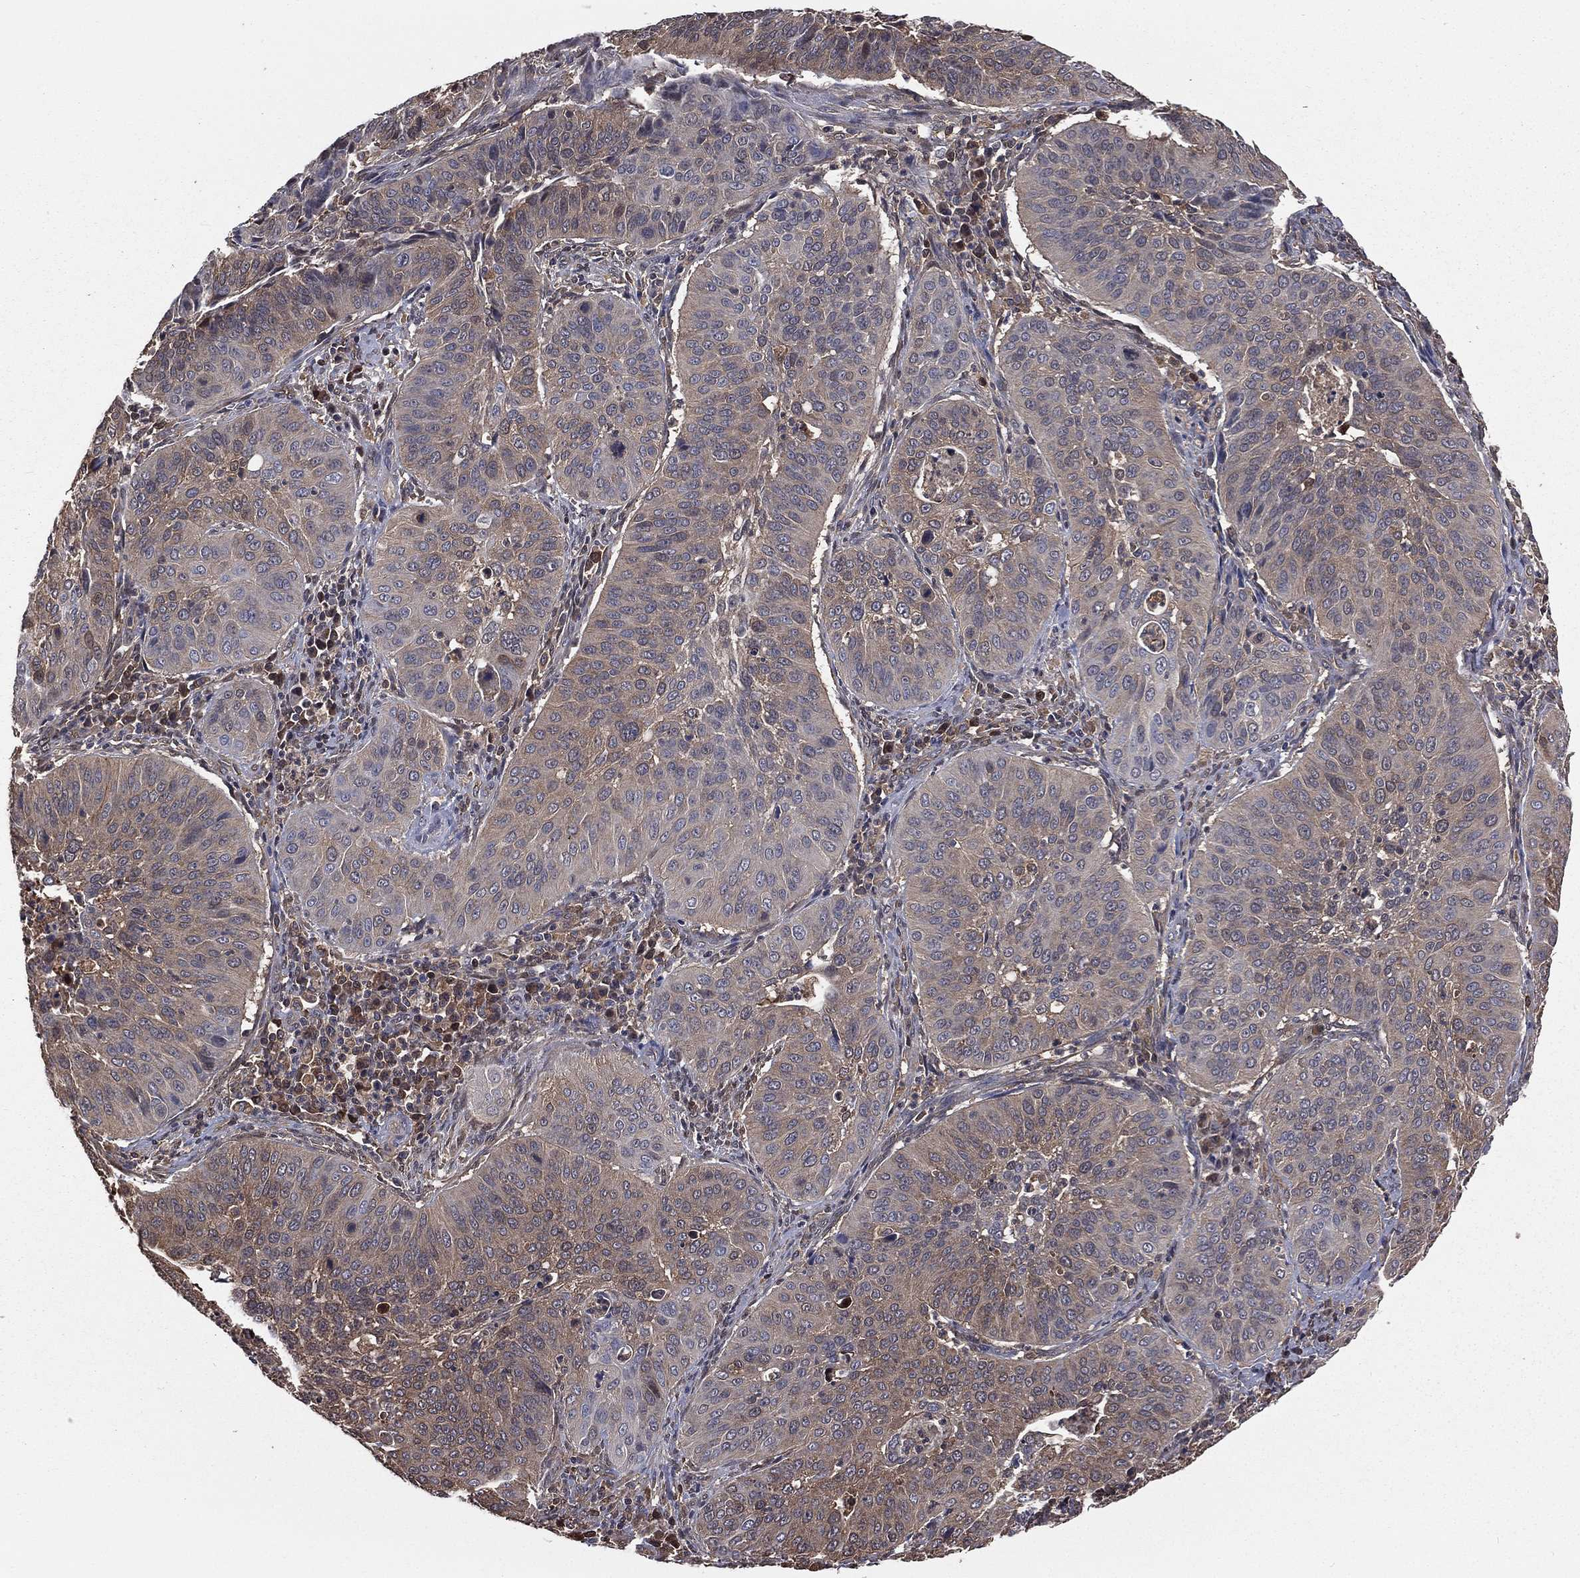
{"staining": {"intensity": "weak", "quantity": "<25%", "location": "cytoplasmic/membranous"}, "tissue": "cervical cancer", "cell_type": "Tumor cells", "image_type": "cancer", "snomed": [{"axis": "morphology", "description": "Normal tissue, NOS"}, {"axis": "morphology", "description": "Squamous cell carcinoma, NOS"}, {"axis": "topography", "description": "Cervix"}], "caption": "Tumor cells show no significant staining in cervical cancer (squamous cell carcinoma).", "gene": "TBC1D2", "patient": {"sex": "female", "age": 39}}